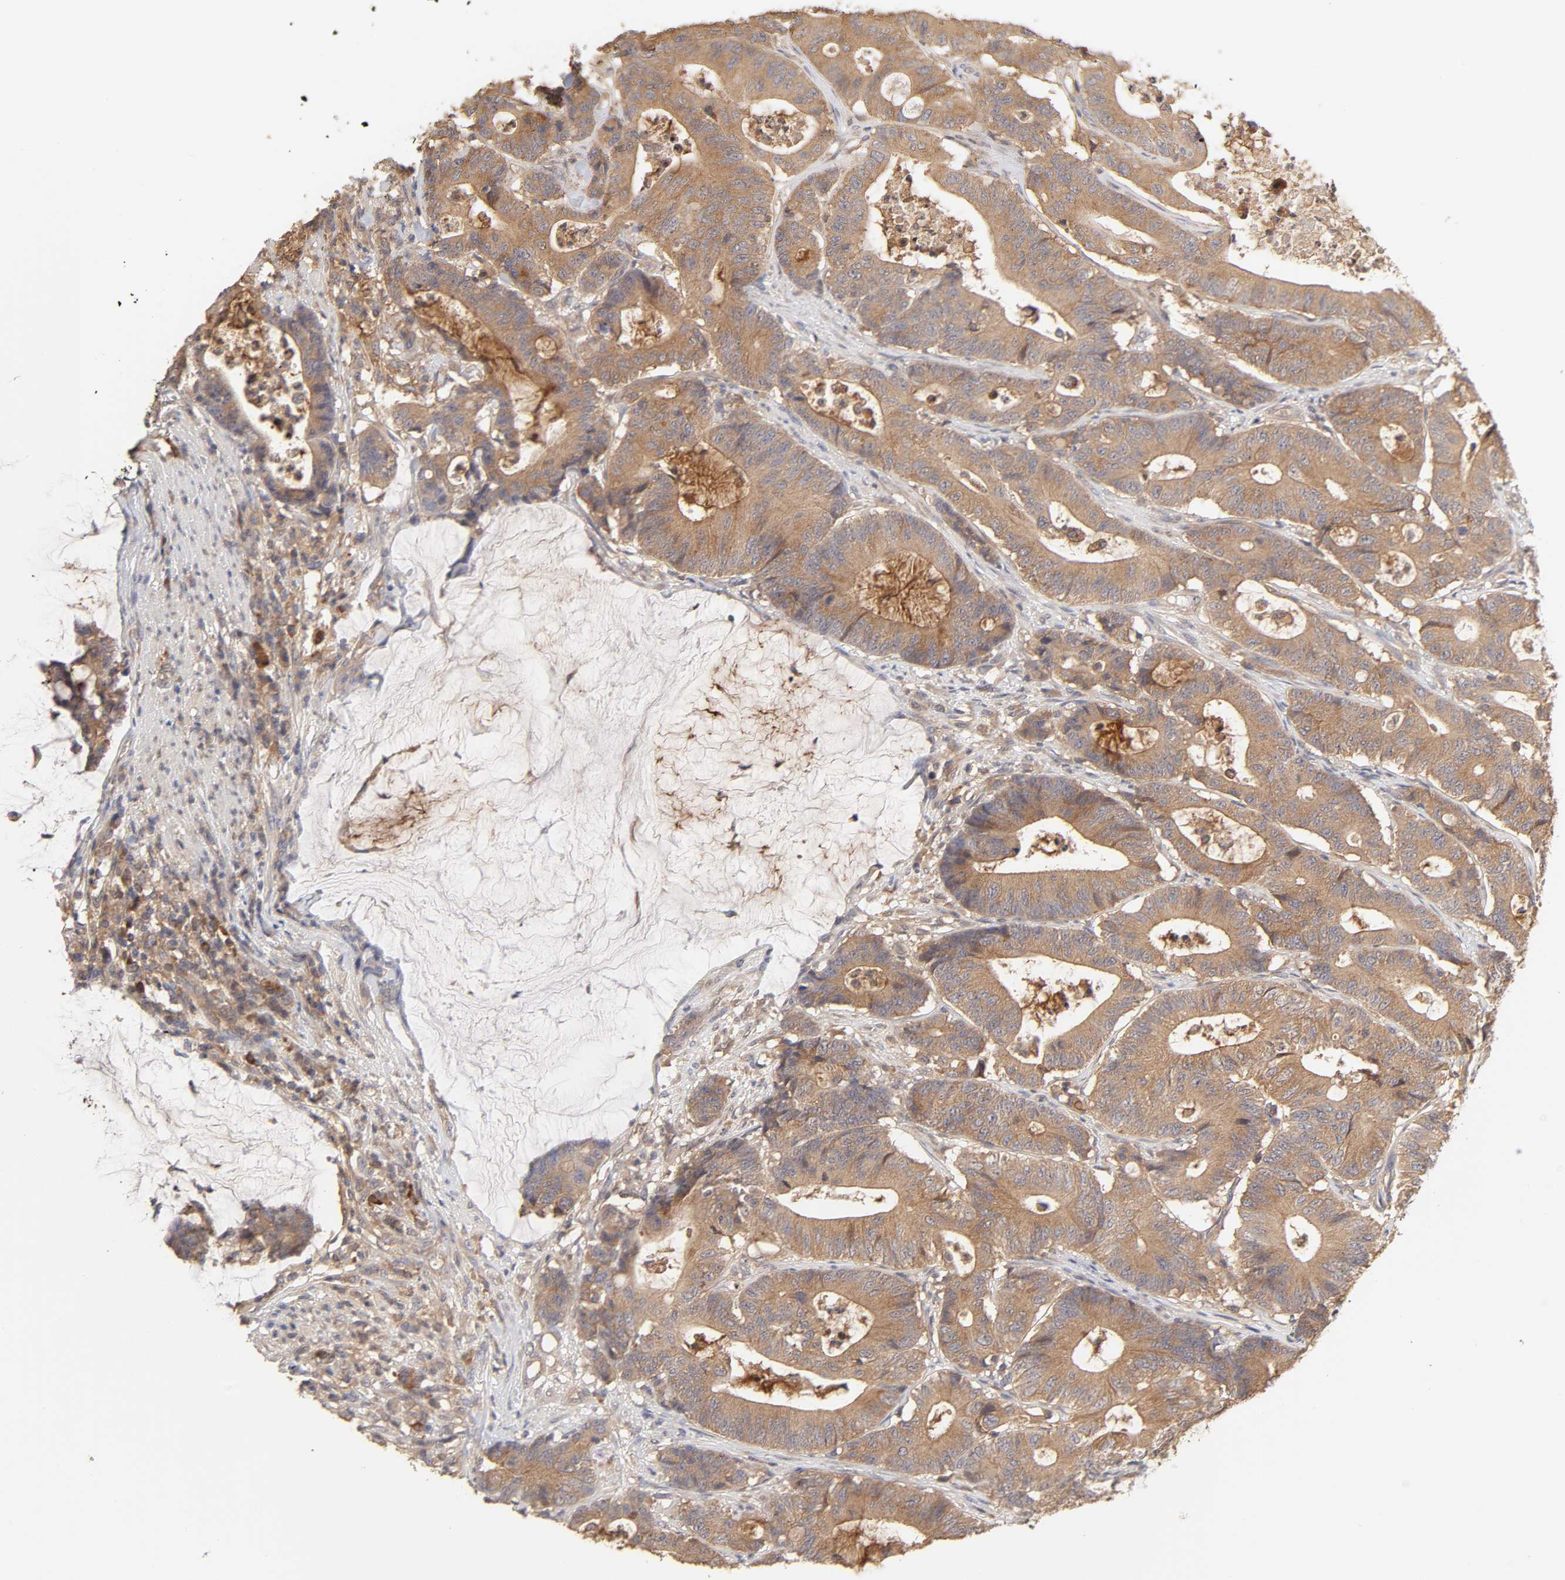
{"staining": {"intensity": "moderate", "quantity": ">75%", "location": "cytoplasmic/membranous"}, "tissue": "colorectal cancer", "cell_type": "Tumor cells", "image_type": "cancer", "snomed": [{"axis": "morphology", "description": "Adenocarcinoma, NOS"}, {"axis": "topography", "description": "Colon"}], "caption": "Adenocarcinoma (colorectal) stained for a protein displays moderate cytoplasmic/membranous positivity in tumor cells.", "gene": "AP1G2", "patient": {"sex": "female", "age": 84}}